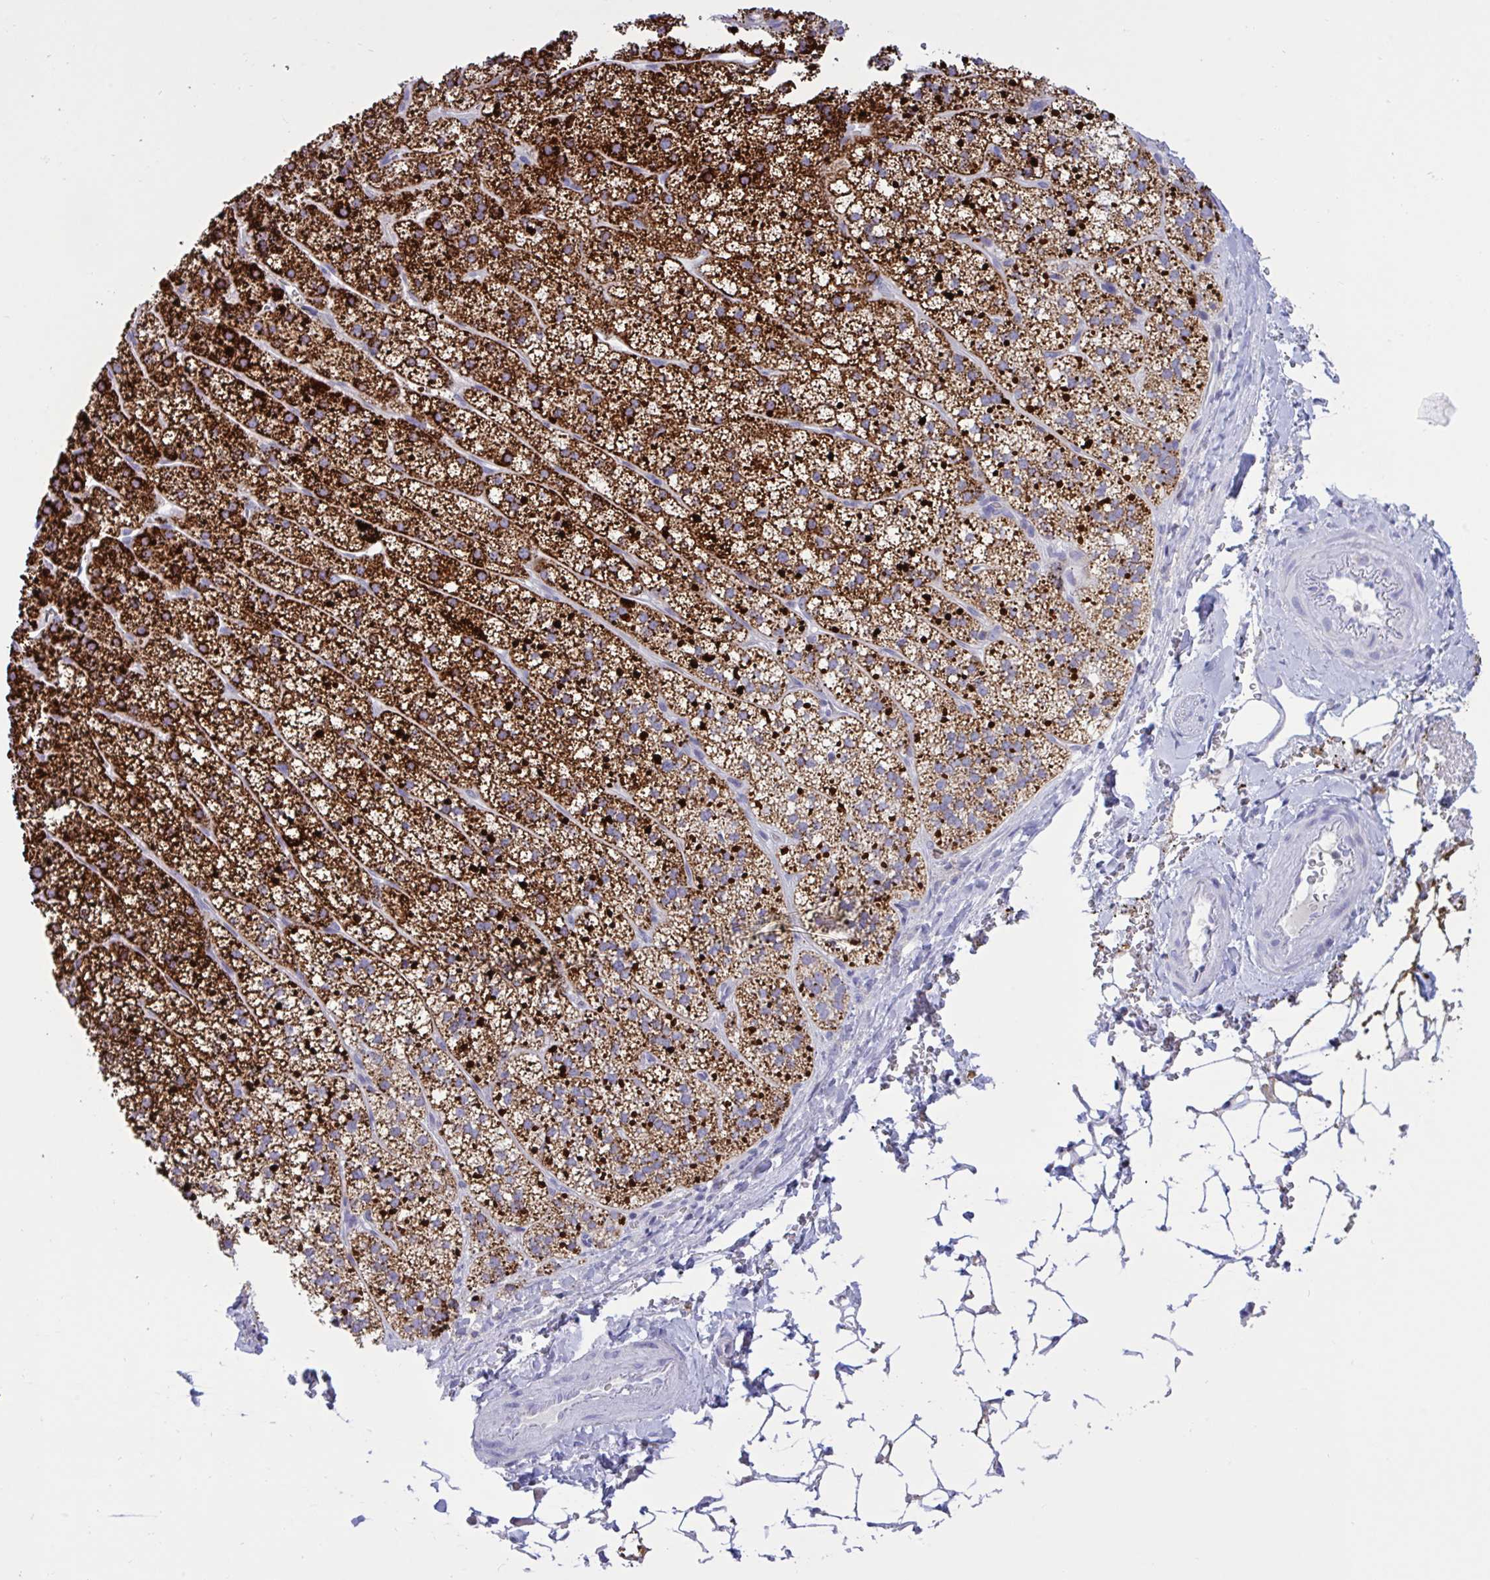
{"staining": {"intensity": "strong", "quantity": ">75%", "location": "cytoplasmic/membranous"}, "tissue": "adrenal gland", "cell_type": "Glandular cells", "image_type": "normal", "snomed": [{"axis": "morphology", "description": "Normal tissue, NOS"}, {"axis": "topography", "description": "Adrenal gland"}], "caption": "Immunohistochemistry staining of benign adrenal gland, which shows high levels of strong cytoplasmic/membranous expression in about >75% of glandular cells indicating strong cytoplasmic/membranous protein staining. The staining was performed using DAB (3,3'-diaminobenzidine) (brown) for protein detection and nuclei were counterstained in hematoxylin (blue).", "gene": "HSPE1", "patient": {"sex": "male", "age": 53}}